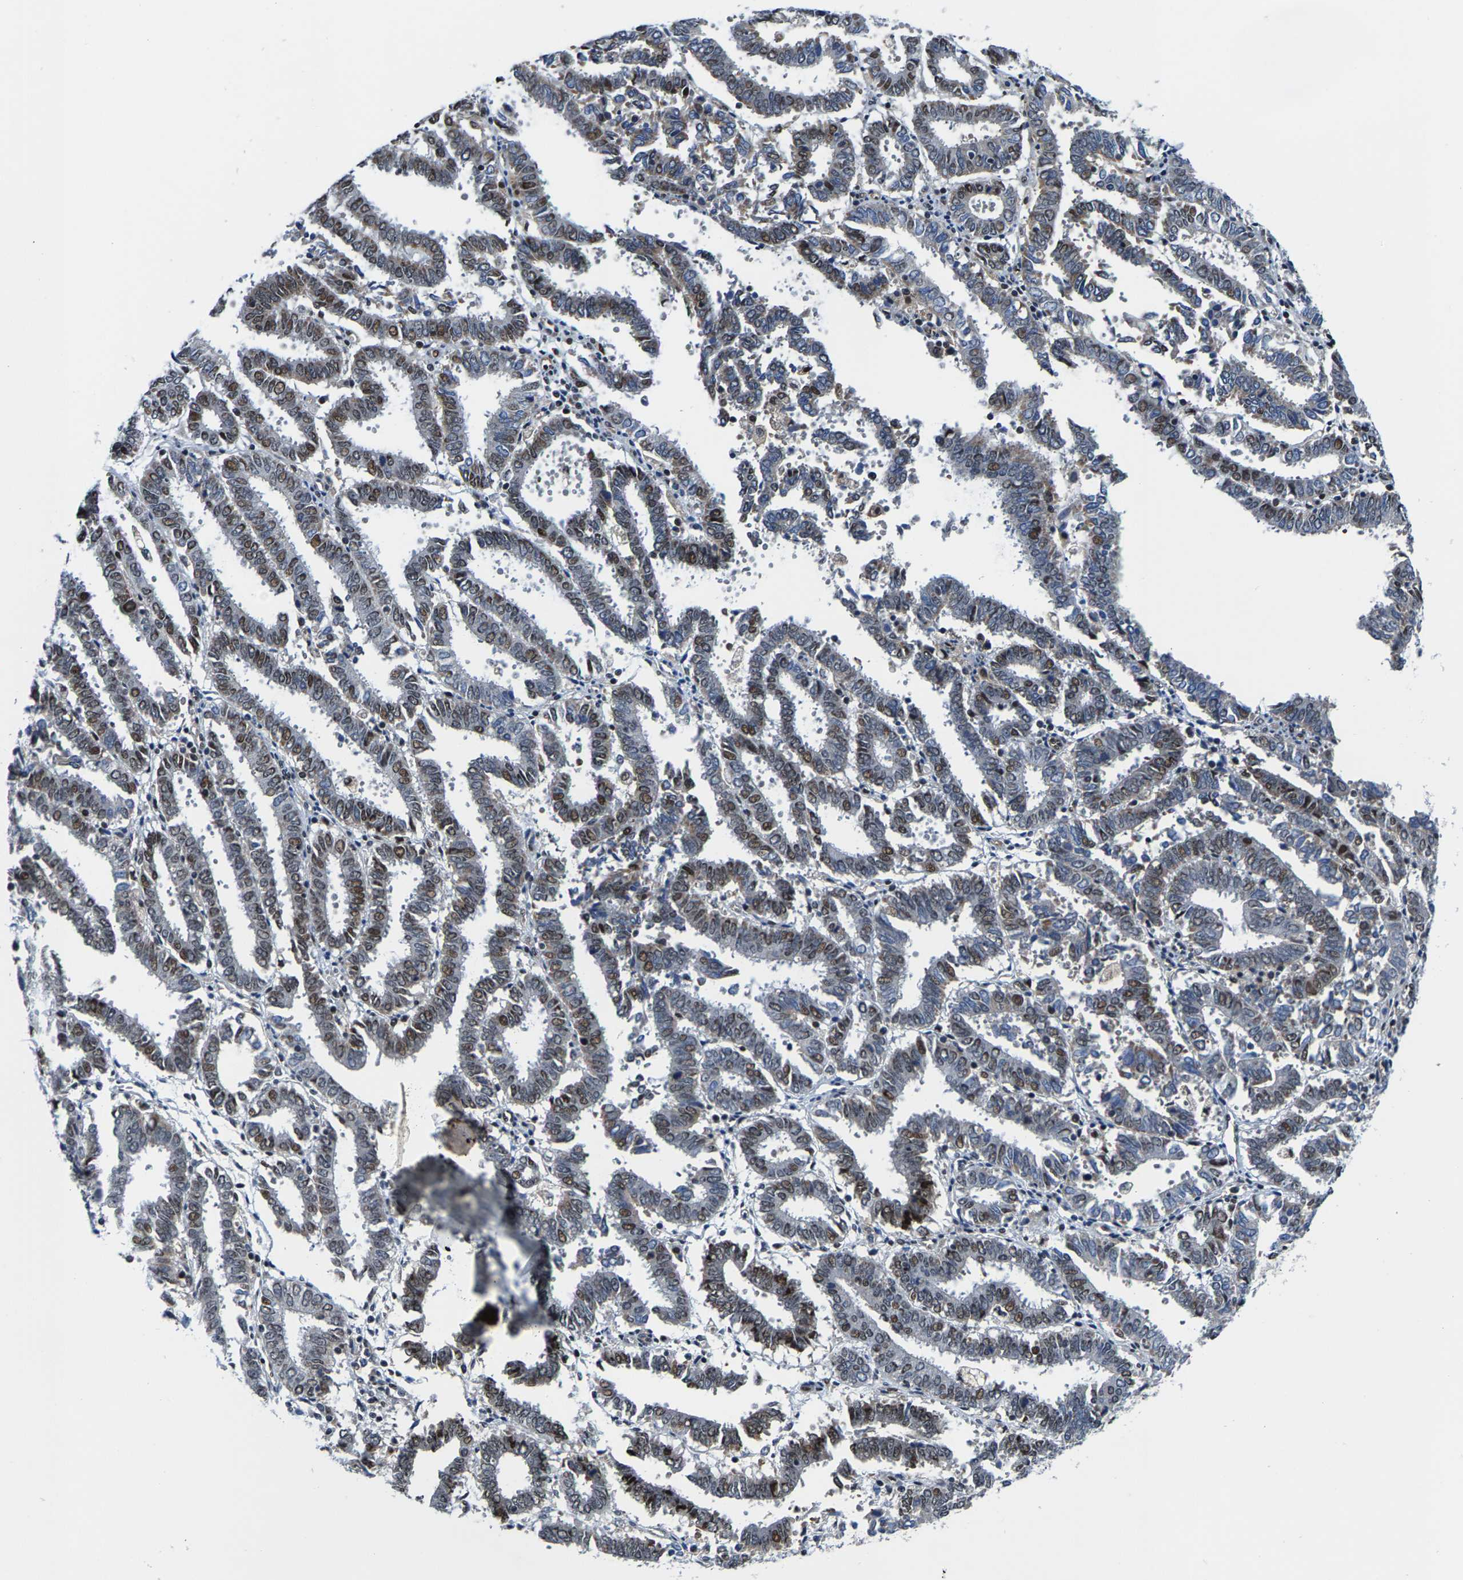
{"staining": {"intensity": "moderate", "quantity": "25%-75%", "location": "cytoplasmic/membranous,nuclear"}, "tissue": "endometrial cancer", "cell_type": "Tumor cells", "image_type": "cancer", "snomed": [{"axis": "morphology", "description": "Adenocarcinoma, NOS"}, {"axis": "topography", "description": "Uterus"}], "caption": "A brown stain labels moderate cytoplasmic/membranous and nuclear staining of a protein in endometrial adenocarcinoma tumor cells. The staining was performed using DAB (3,3'-diaminobenzidine), with brown indicating positive protein expression. Nuclei are stained blue with hematoxylin.", "gene": "GTPBP10", "patient": {"sex": "female", "age": 83}}